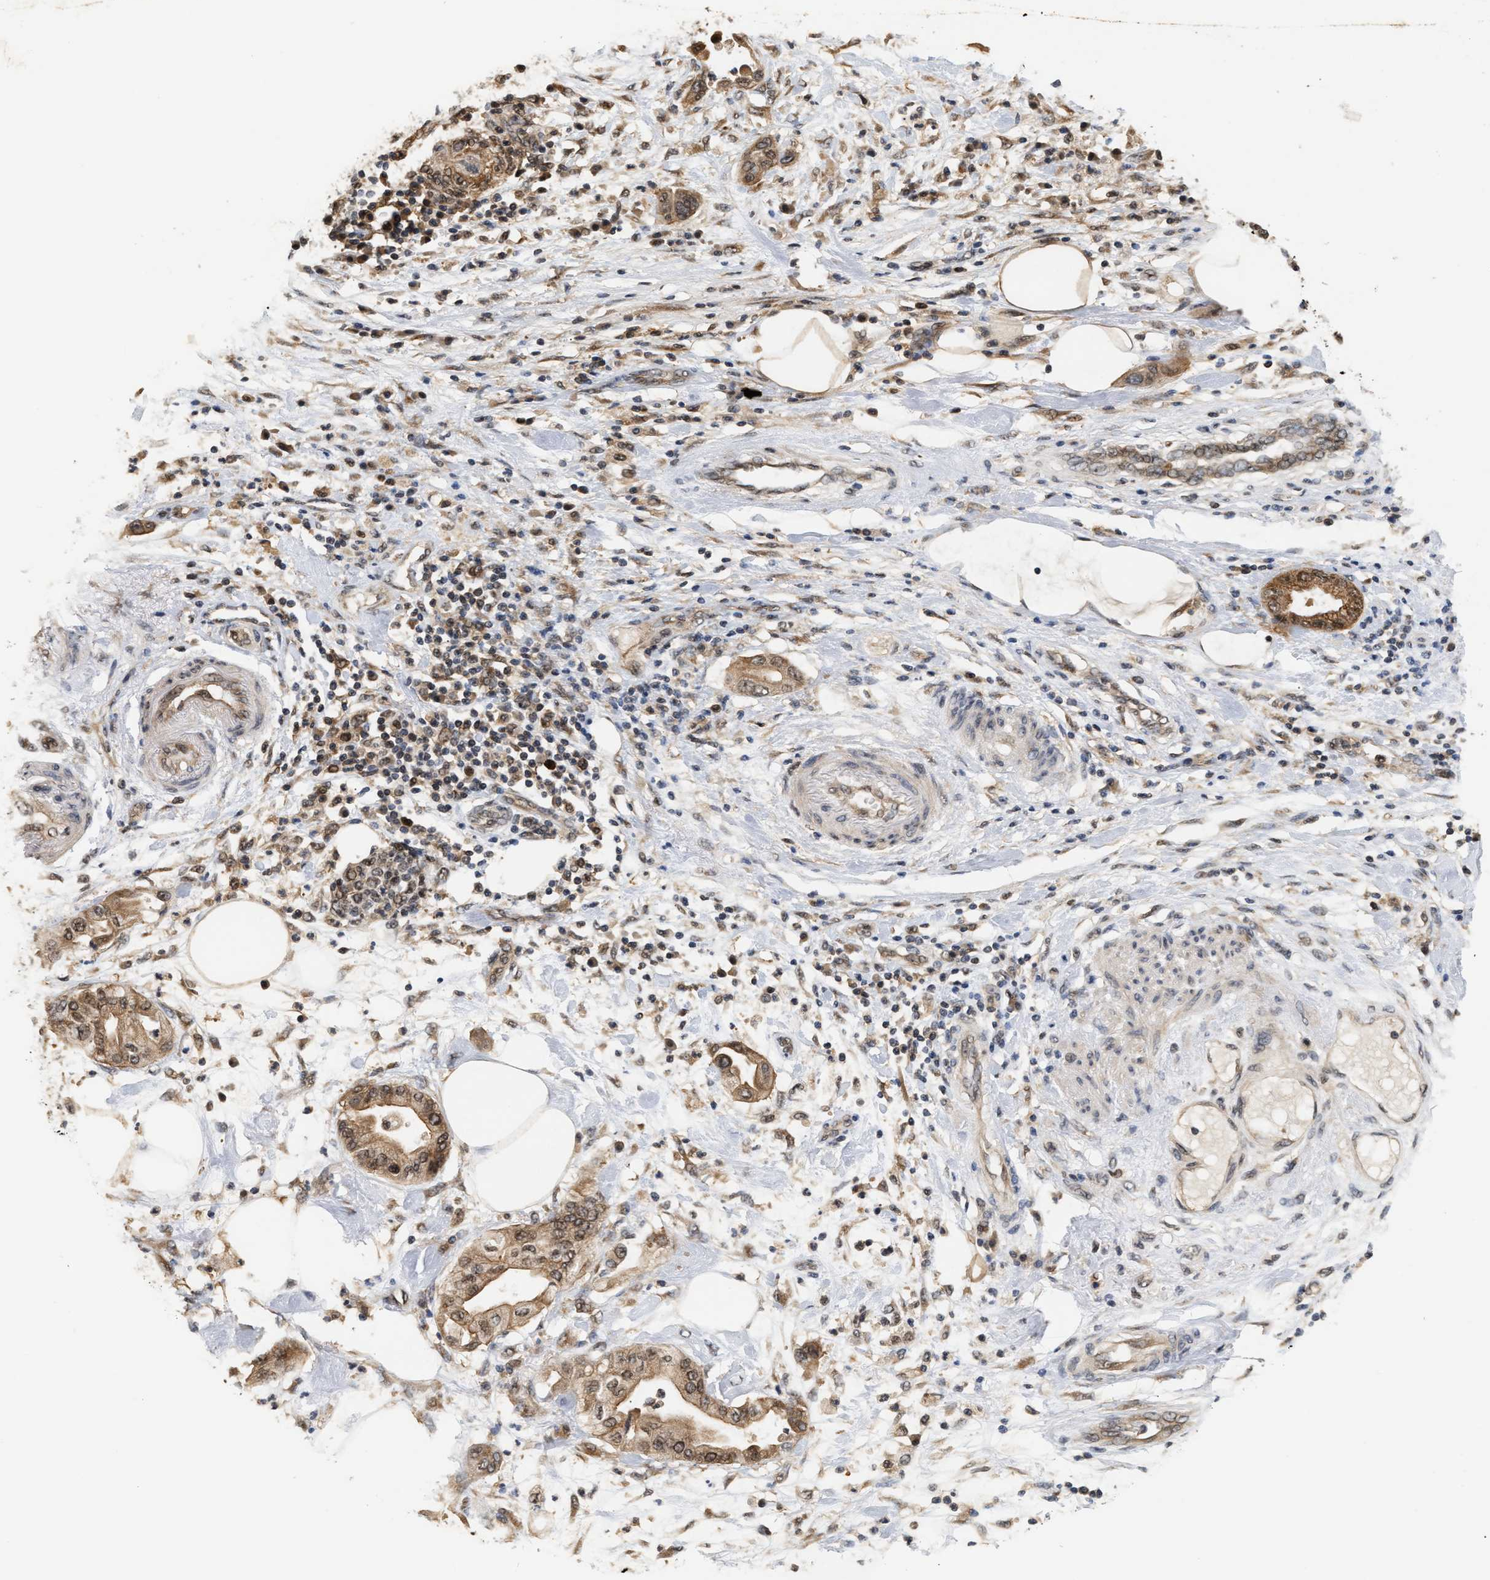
{"staining": {"intensity": "moderate", "quantity": ">75%", "location": "cytoplasmic/membranous,nuclear"}, "tissue": "pancreatic cancer", "cell_type": "Tumor cells", "image_type": "cancer", "snomed": [{"axis": "morphology", "description": "Adenocarcinoma, NOS"}, {"axis": "morphology", "description": "Adenocarcinoma, metastatic, NOS"}, {"axis": "topography", "description": "Lymph node"}, {"axis": "topography", "description": "Pancreas"}, {"axis": "topography", "description": "Duodenum"}], "caption": "High-power microscopy captured an immunohistochemistry (IHC) histopathology image of metastatic adenocarcinoma (pancreatic), revealing moderate cytoplasmic/membranous and nuclear positivity in approximately >75% of tumor cells. The staining was performed using DAB, with brown indicating positive protein expression. Nuclei are stained blue with hematoxylin.", "gene": "ABHD5", "patient": {"sex": "female", "age": 64}}